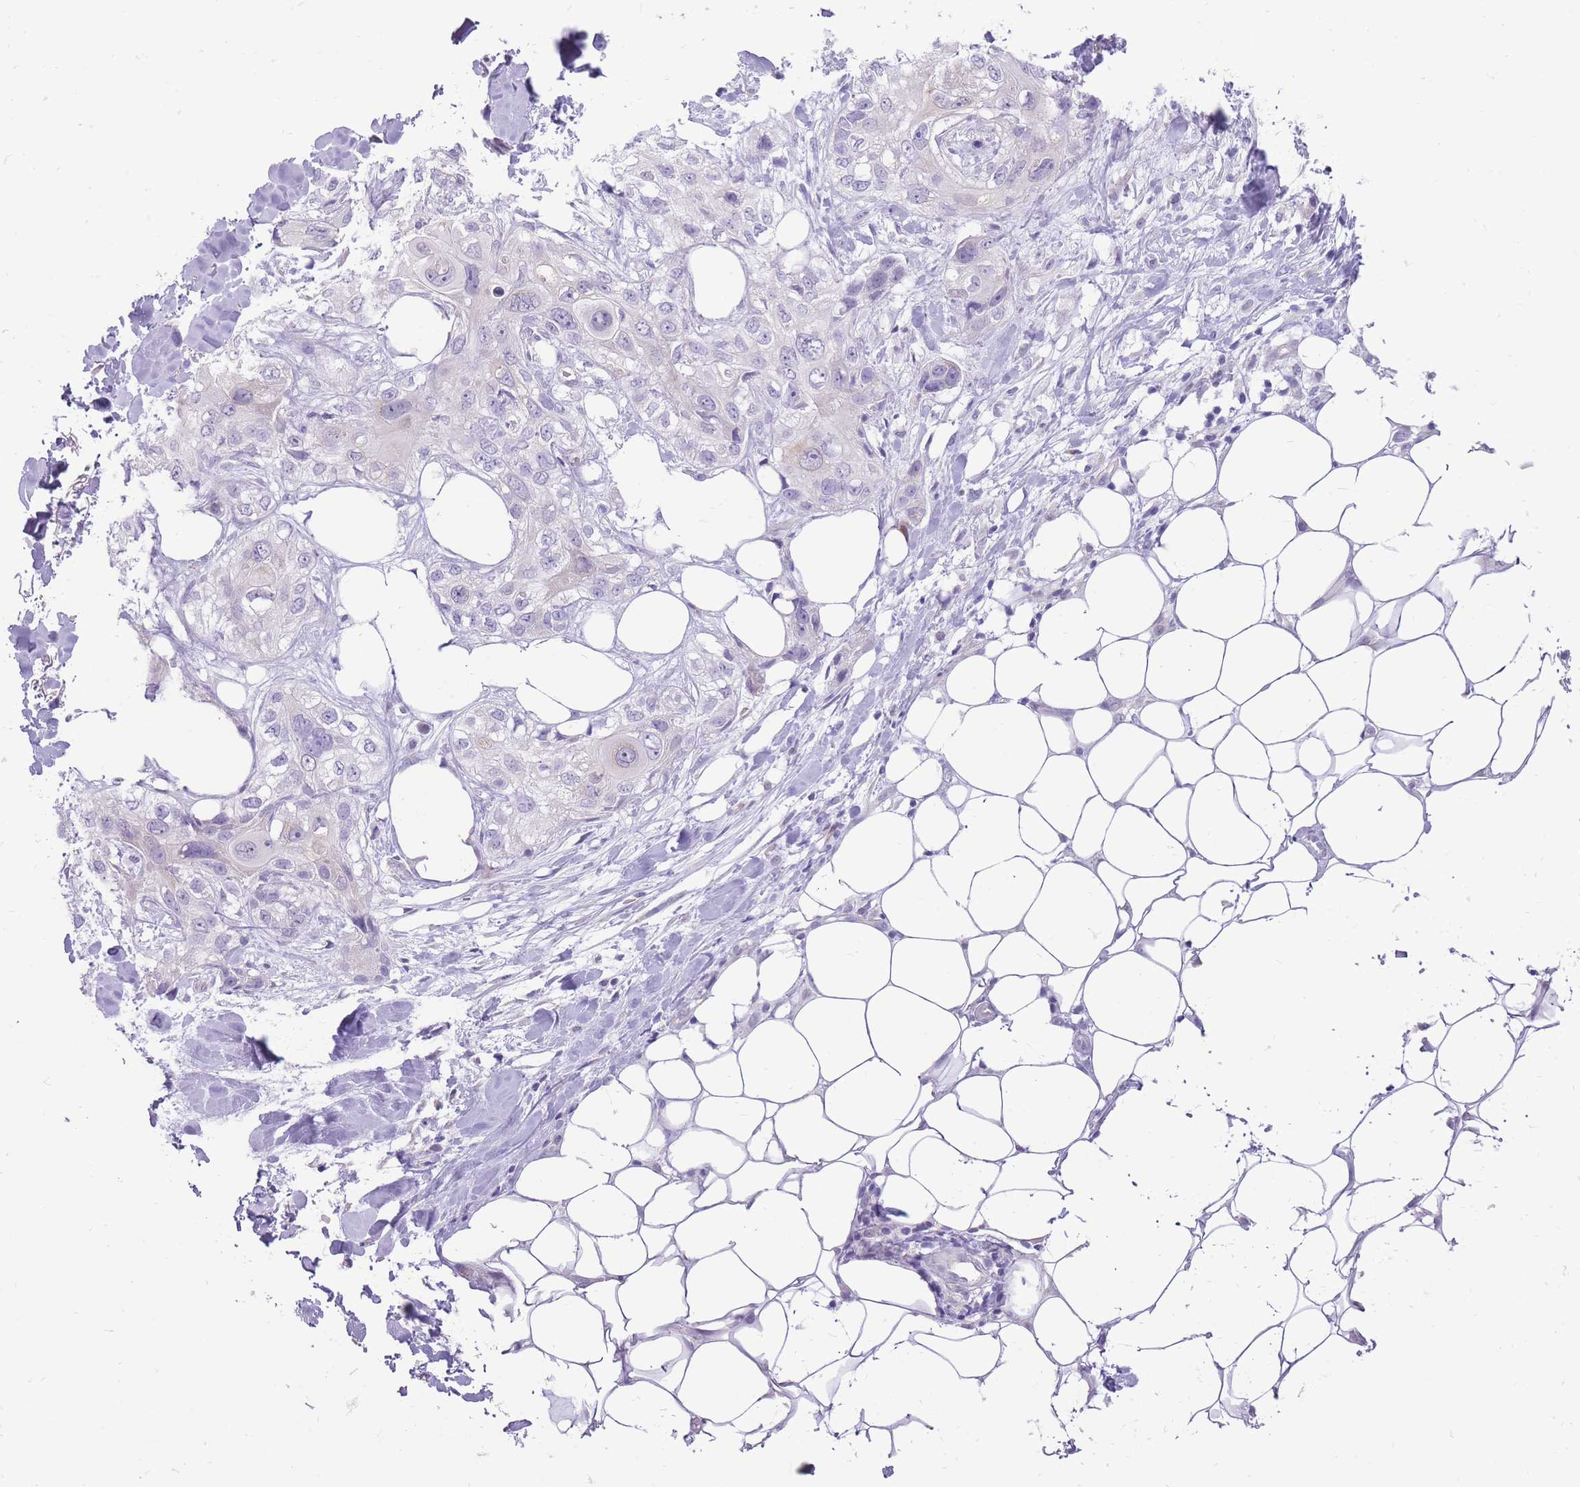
{"staining": {"intensity": "negative", "quantity": "none", "location": "none"}, "tissue": "skin cancer", "cell_type": "Tumor cells", "image_type": "cancer", "snomed": [{"axis": "morphology", "description": "Normal tissue, NOS"}, {"axis": "morphology", "description": "Squamous cell carcinoma, NOS"}, {"axis": "topography", "description": "Skin"}], "caption": "The histopathology image exhibits no significant expression in tumor cells of skin cancer (squamous cell carcinoma).", "gene": "ERICH4", "patient": {"sex": "male", "age": 72}}